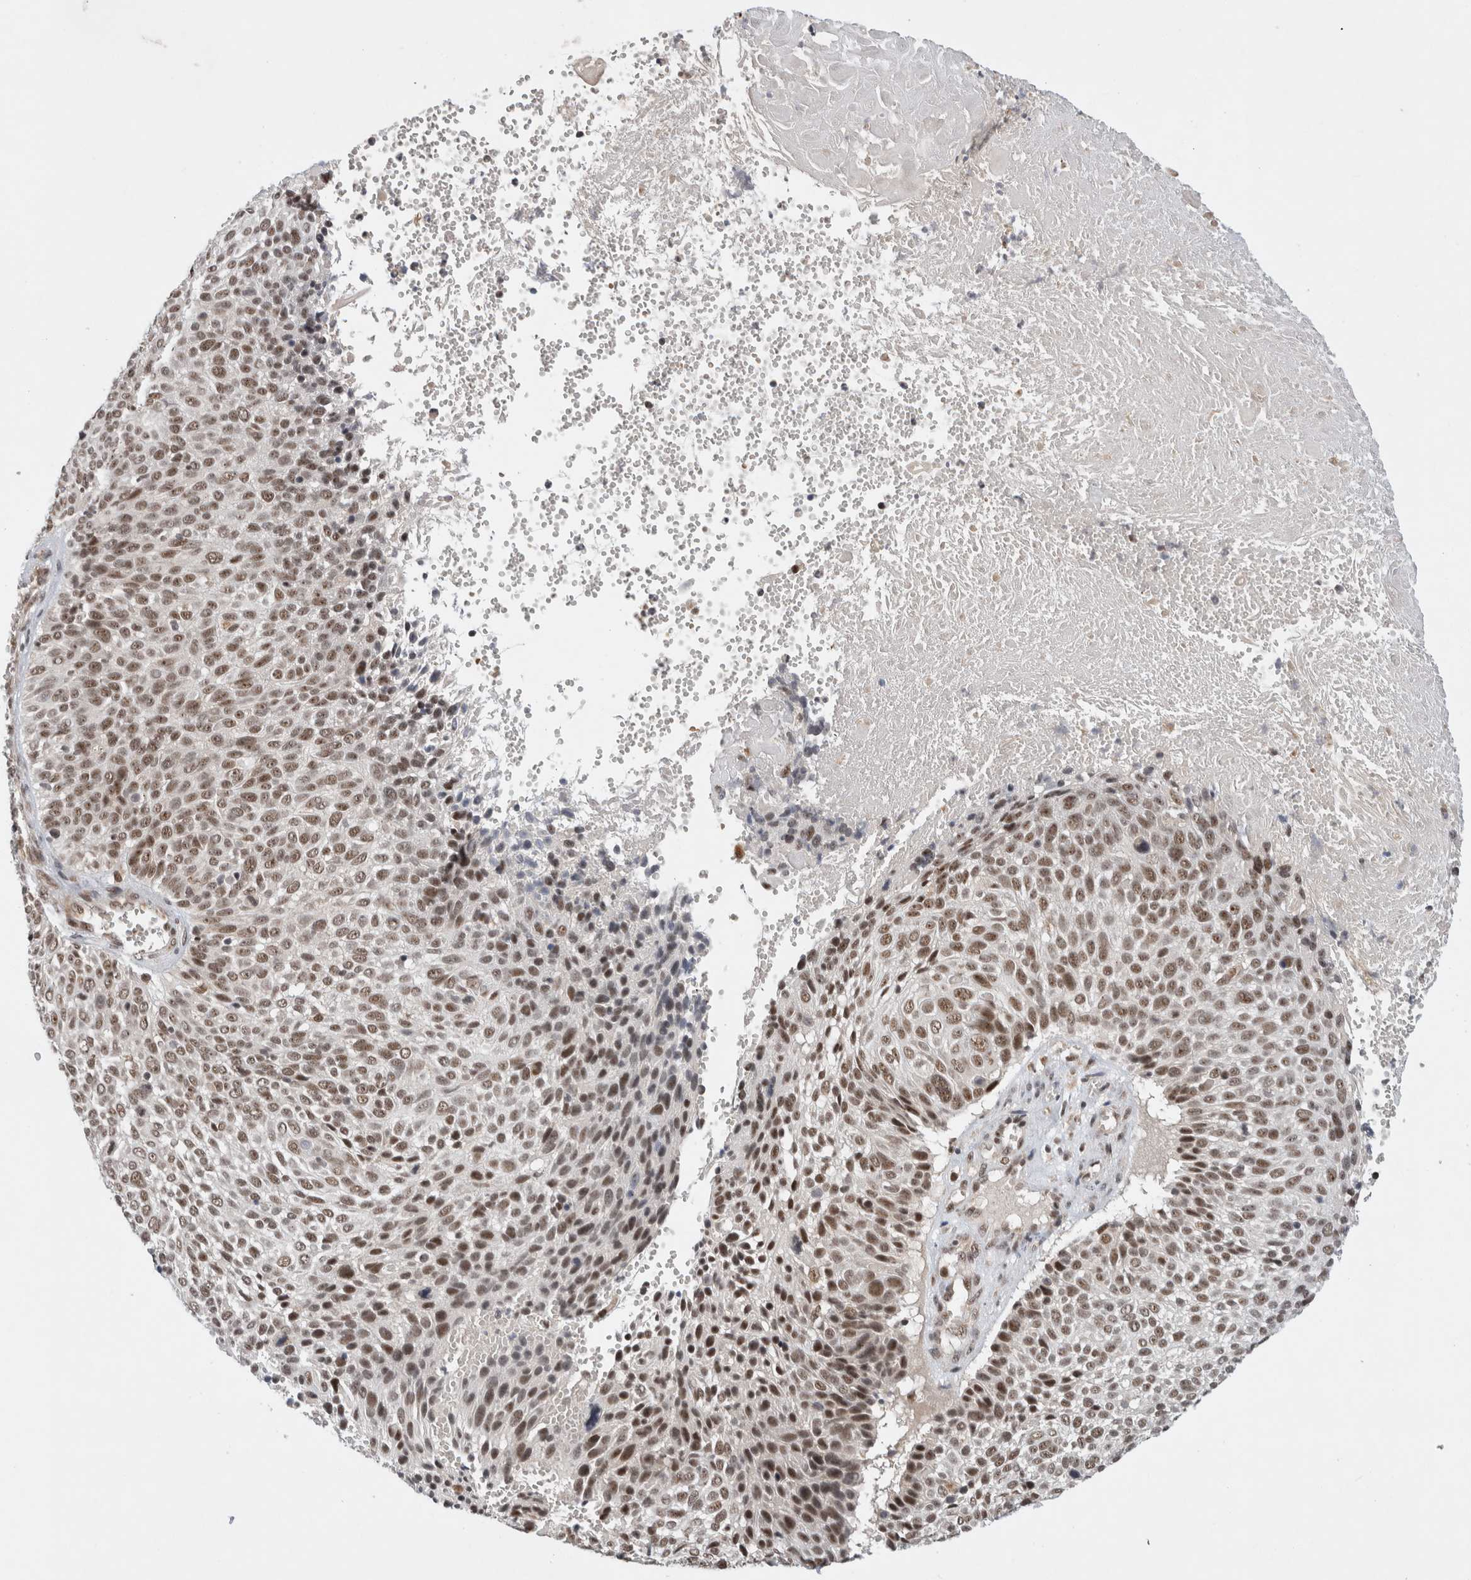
{"staining": {"intensity": "moderate", "quantity": ">75%", "location": "nuclear"}, "tissue": "cervical cancer", "cell_type": "Tumor cells", "image_type": "cancer", "snomed": [{"axis": "morphology", "description": "Squamous cell carcinoma, NOS"}, {"axis": "topography", "description": "Cervix"}], "caption": "Immunohistochemical staining of cervical cancer (squamous cell carcinoma) reveals moderate nuclear protein expression in about >75% of tumor cells.", "gene": "NCAPG2", "patient": {"sex": "female", "age": 74}}